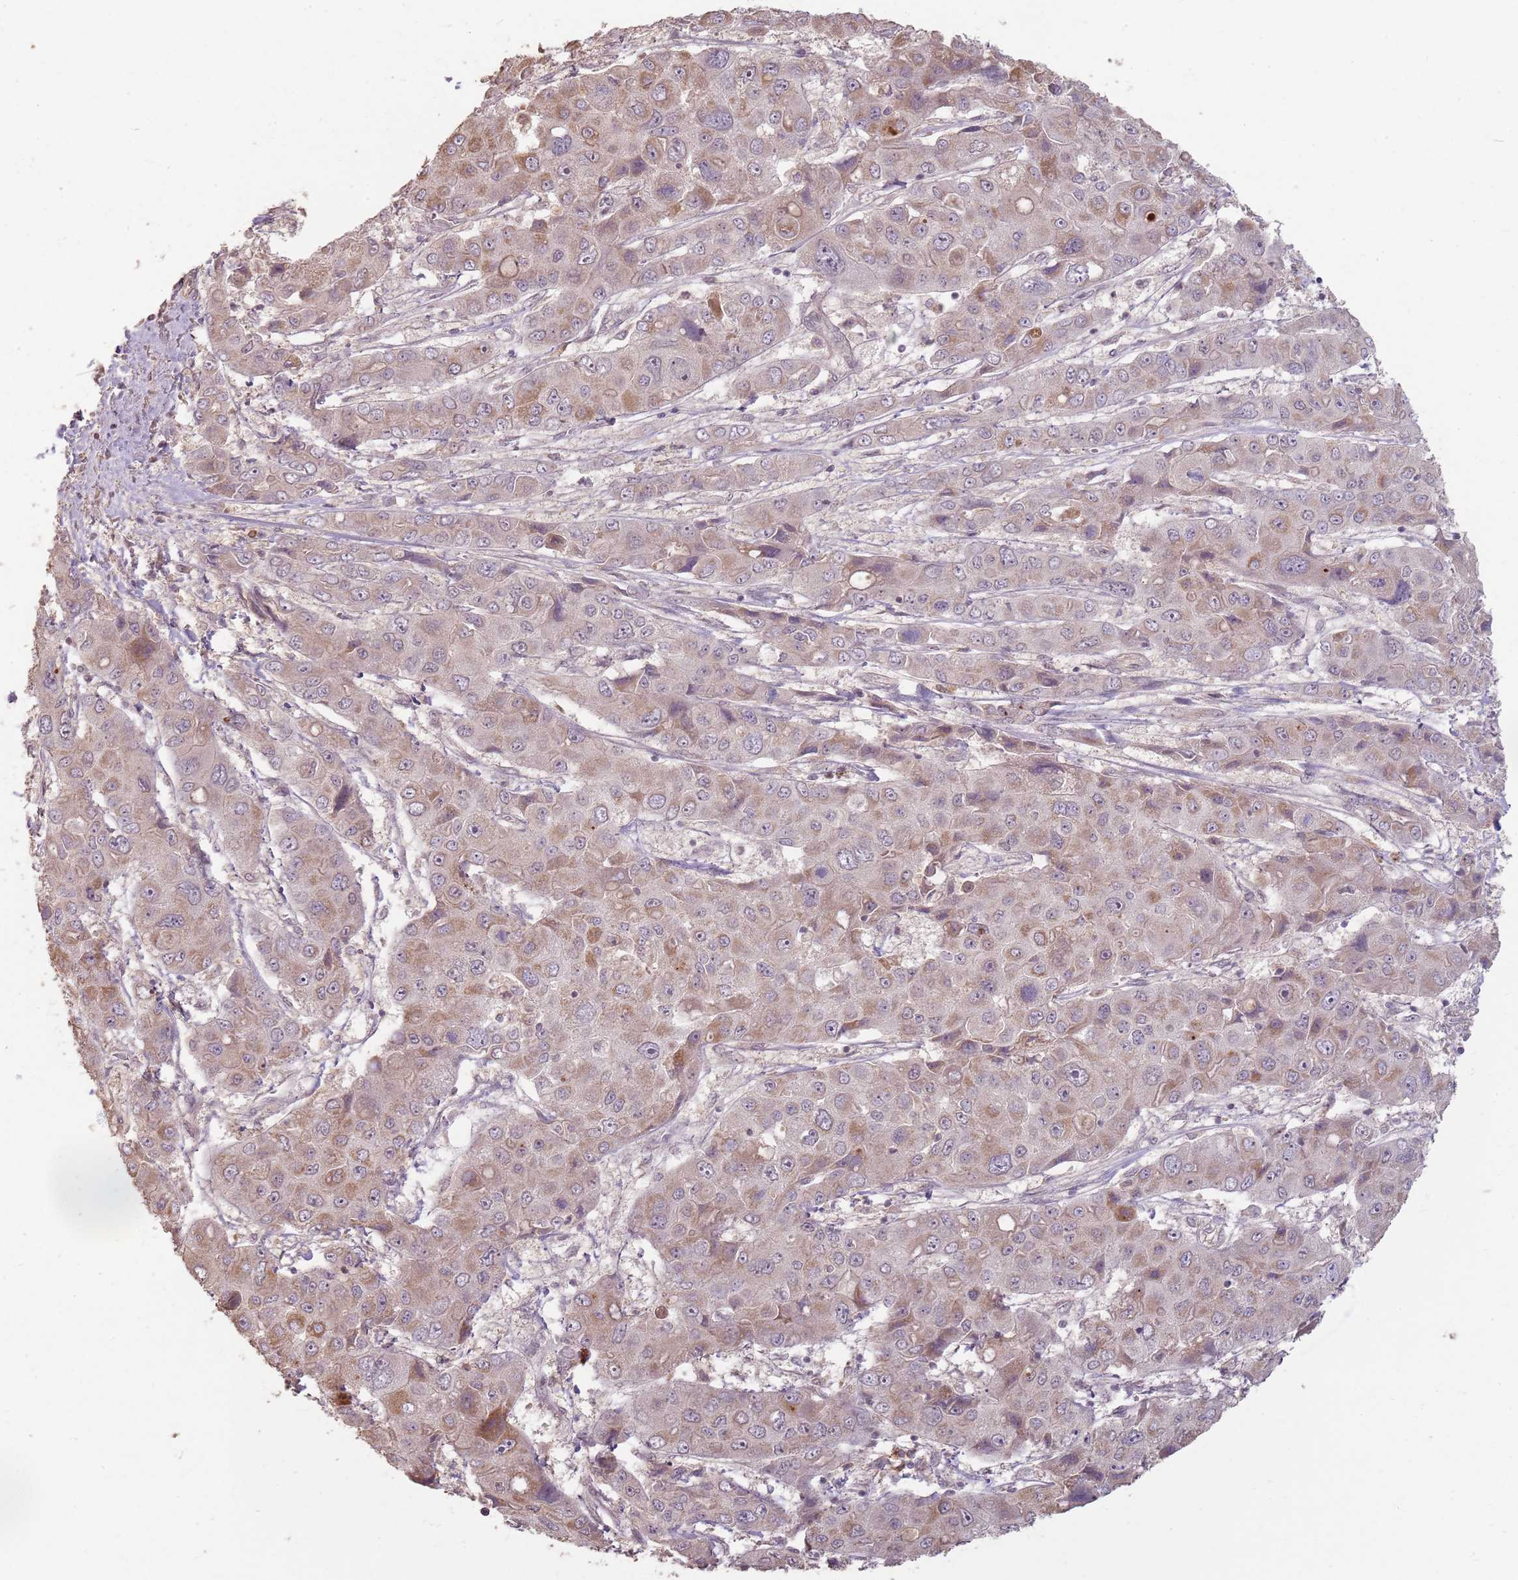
{"staining": {"intensity": "weak", "quantity": ">75%", "location": "cytoplasmic/membranous"}, "tissue": "liver cancer", "cell_type": "Tumor cells", "image_type": "cancer", "snomed": [{"axis": "morphology", "description": "Cholangiocarcinoma"}, {"axis": "topography", "description": "Liver"}], "caption": "Immunohistochemistry (DAB) staining of human liver cancer displays weak cytoplasmic/membranous protein staining in about >75% of tumor cells.", "gene": "CCDC168", "patient": {"sex": "male", "age": 67}}